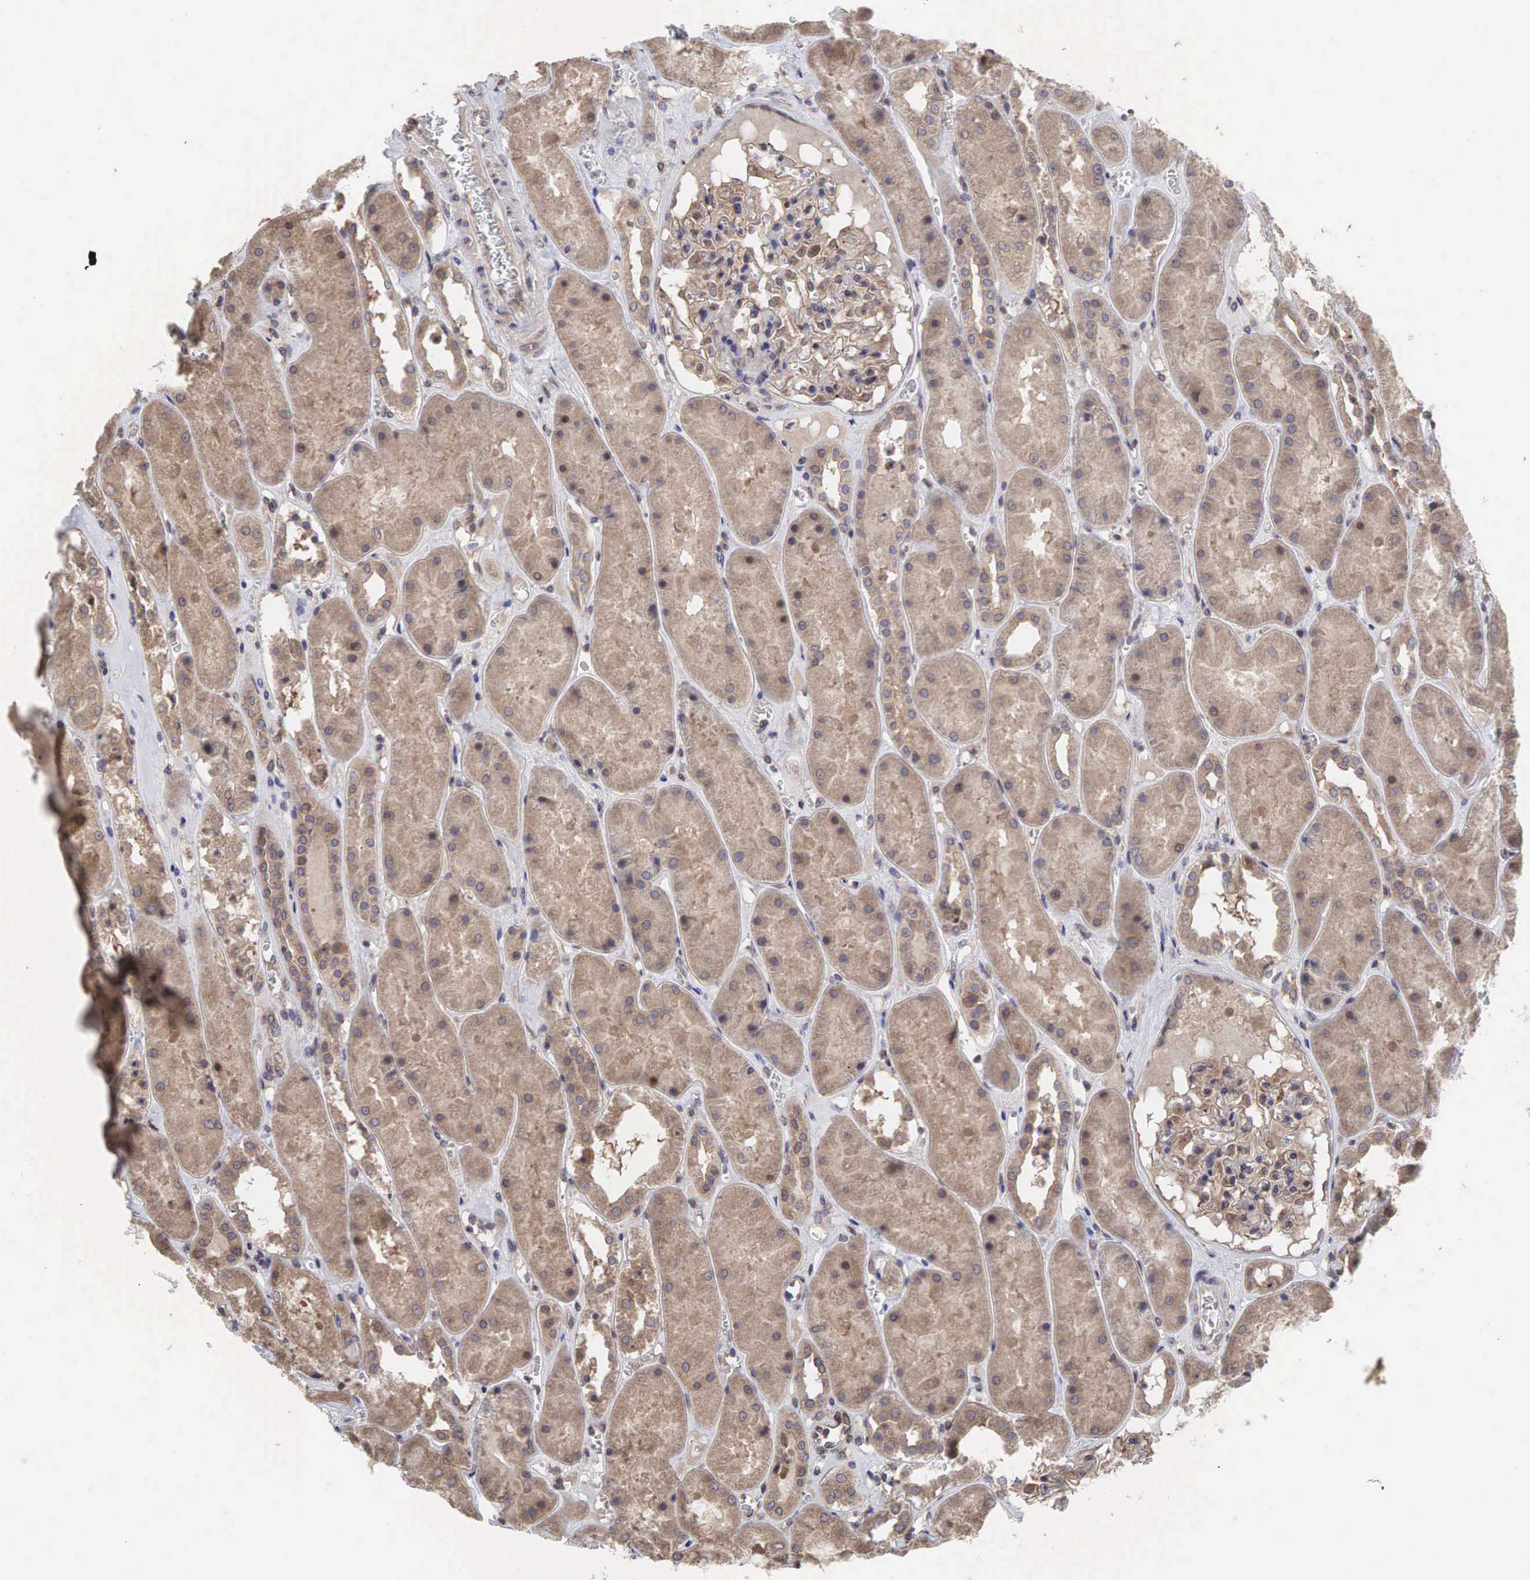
{"staining": {"intensity": "moderate", "quantity": "<25%", "location": "cytoplasmic/membranous,nuclear"}, "tissue": "kidney", "cell_type": "Cells in glomeruli", "image_type": "normal", "snomed": [{"axis": "morphology", "description": "Normal tissue, NOS"}, {"axis": "topography", "description": "Kidney"}], "caption": "The histopathology image shows a brown stain indicating the presence of a protein in the cytoplasmic/membranous,nuclear of cells in glomeruli in kidney. (Stains: DAB (3,3'-diaminobenzidine) in brown, nuclei in blue, Microscopy: brightfield microscopy at high magnification).", "gene": "PABPC5", "patient": {"sex": "male", "age": 36}}